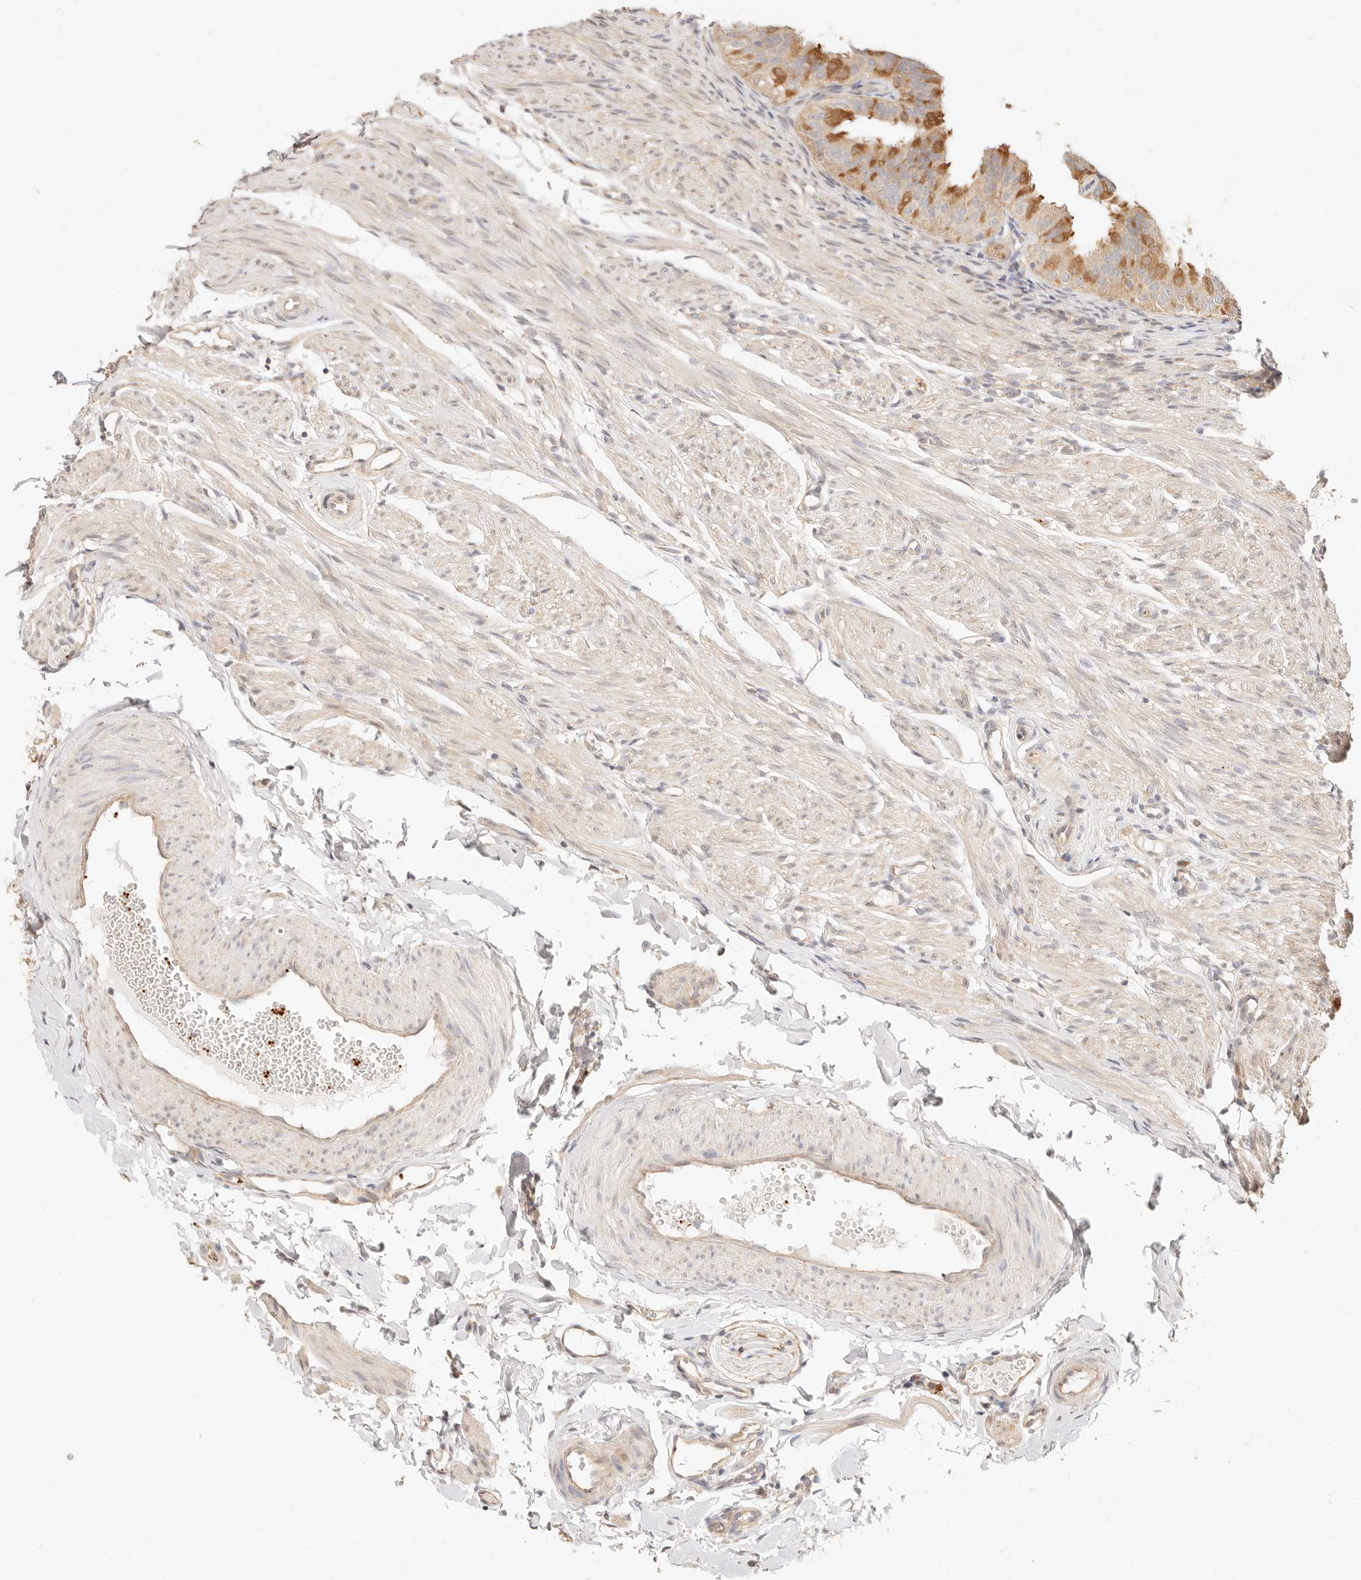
{"staining": {"intensity": "strong", "quantity": "25%-75%", "location": "cytoplasmic/membranous"}, "tissue": "fallopian tube", "cell_type": "Glandular cells", "image_type": "normal", "snomed": [{"axis": "morphology", "description": "Normal tissue, NOS"}, {"axis": "topography", "description": "Fallopian tube"}], "caption": "Benign fallopian tube displays strong cytoplasmic/membranous positivity in approximately 25%-75% of glandular cells, visualized by immunohistochemistry. (IHC, brightfield microscopy, high magnification).", "gene": "UBXN10", "patient": {"sex": "female", "age": 35}}